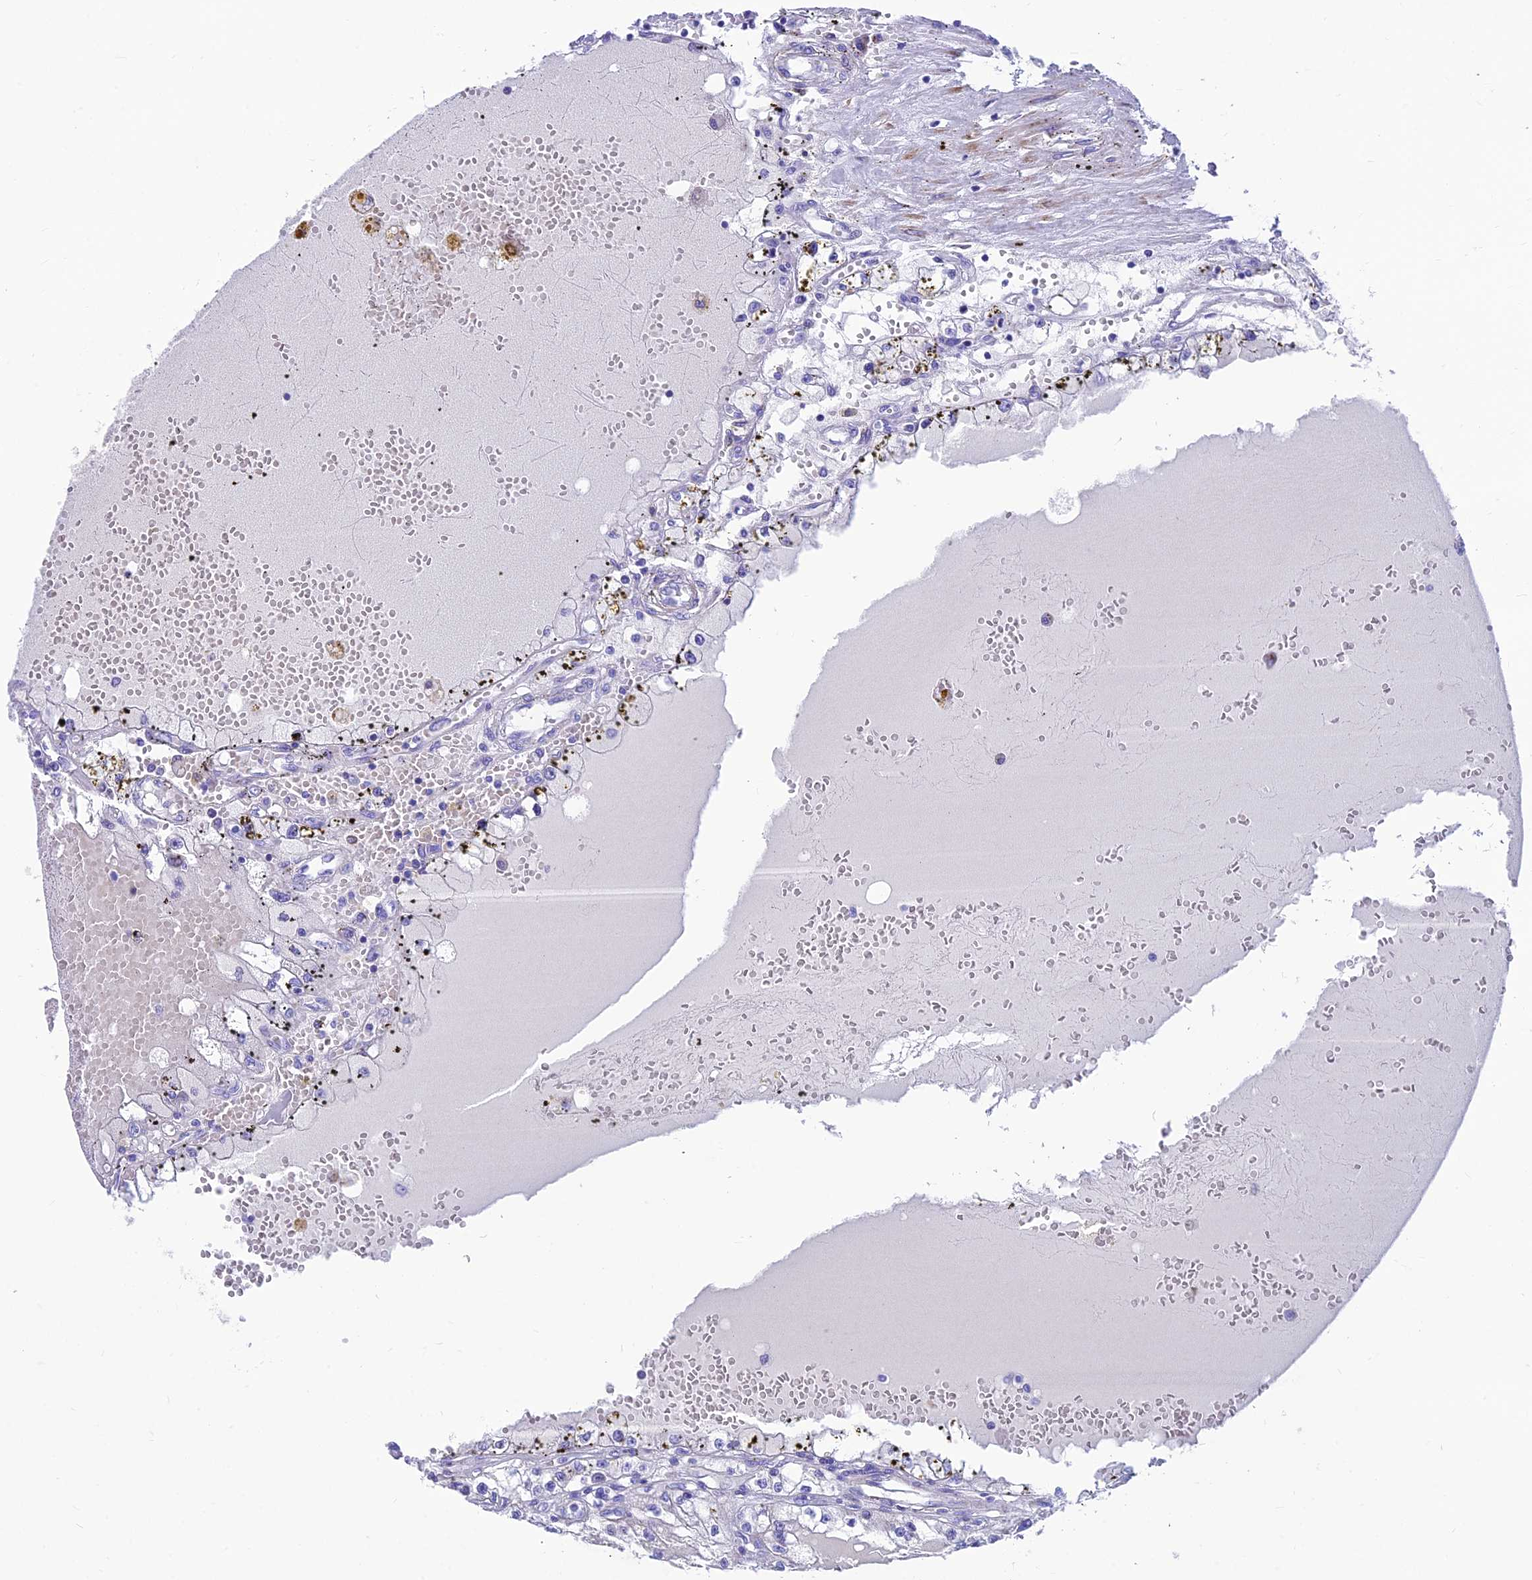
{"staining": {"intensity": "negative", "quantity": "none", "location": "none"}, "tissue": "renal cancer", "cell_type": "Tumor cells", "image_type": "cancer", "snomed": [{"axis": "morphology", "description": "Adenocarcinoma, NOS"}, {"axis": "topography", "description": "Kidney"}], "caption": "This is an IHC photomicrograph of renal adenocarcinoma. There is no expression in tumor cells.", "gene": "GNG11", "patient": {"sex": "male", "age": 56}}